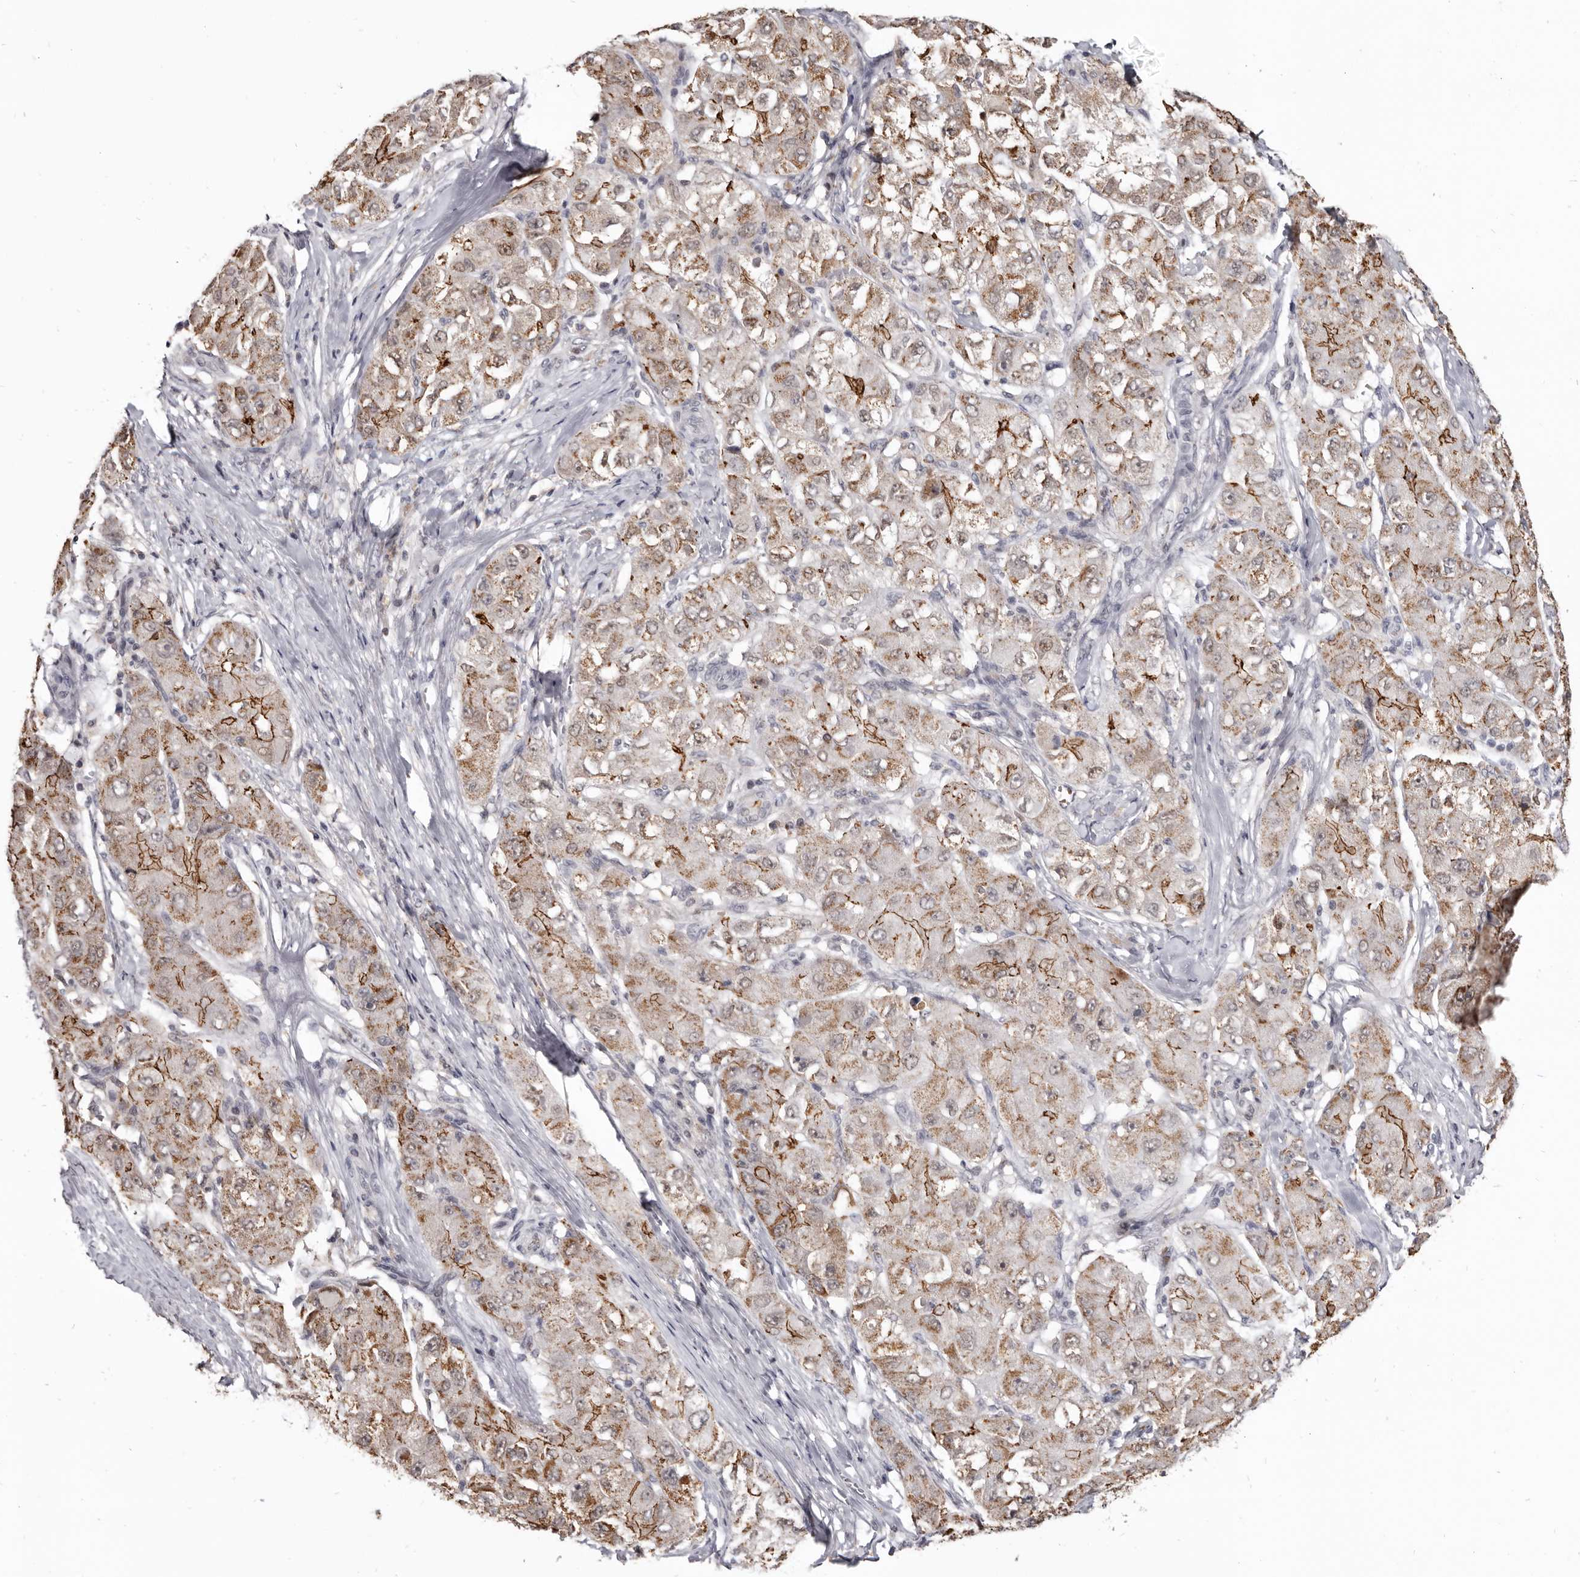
{"staining": {"intensity": "moderate", "quantity": ">75%", "location": "cytoplasmic/membranous"}, "tissue": "liver cancer", "cell_type": "Tumor cells", "image_type": "cancer", "snomed": [{"axis": "morphology", "description": "Carcinoma, Hepatocellular, NOS"}, {"axis": "topography", "description": "Liver"}], "caption": "Immunohistochemical staining of human liver hepatocellular carcinoma shows medium levels of moderate cytoplasmic/membranous protein expression in approximately >75% of tumor cells. The staining was performed using DAB (3,3'-diaminobenzidine), with brown indicating positive protein expression. Nuclei are stained blue with hematoxylin.", "gene": "CGN", "patient": {"sex": "male", "age": 80}}